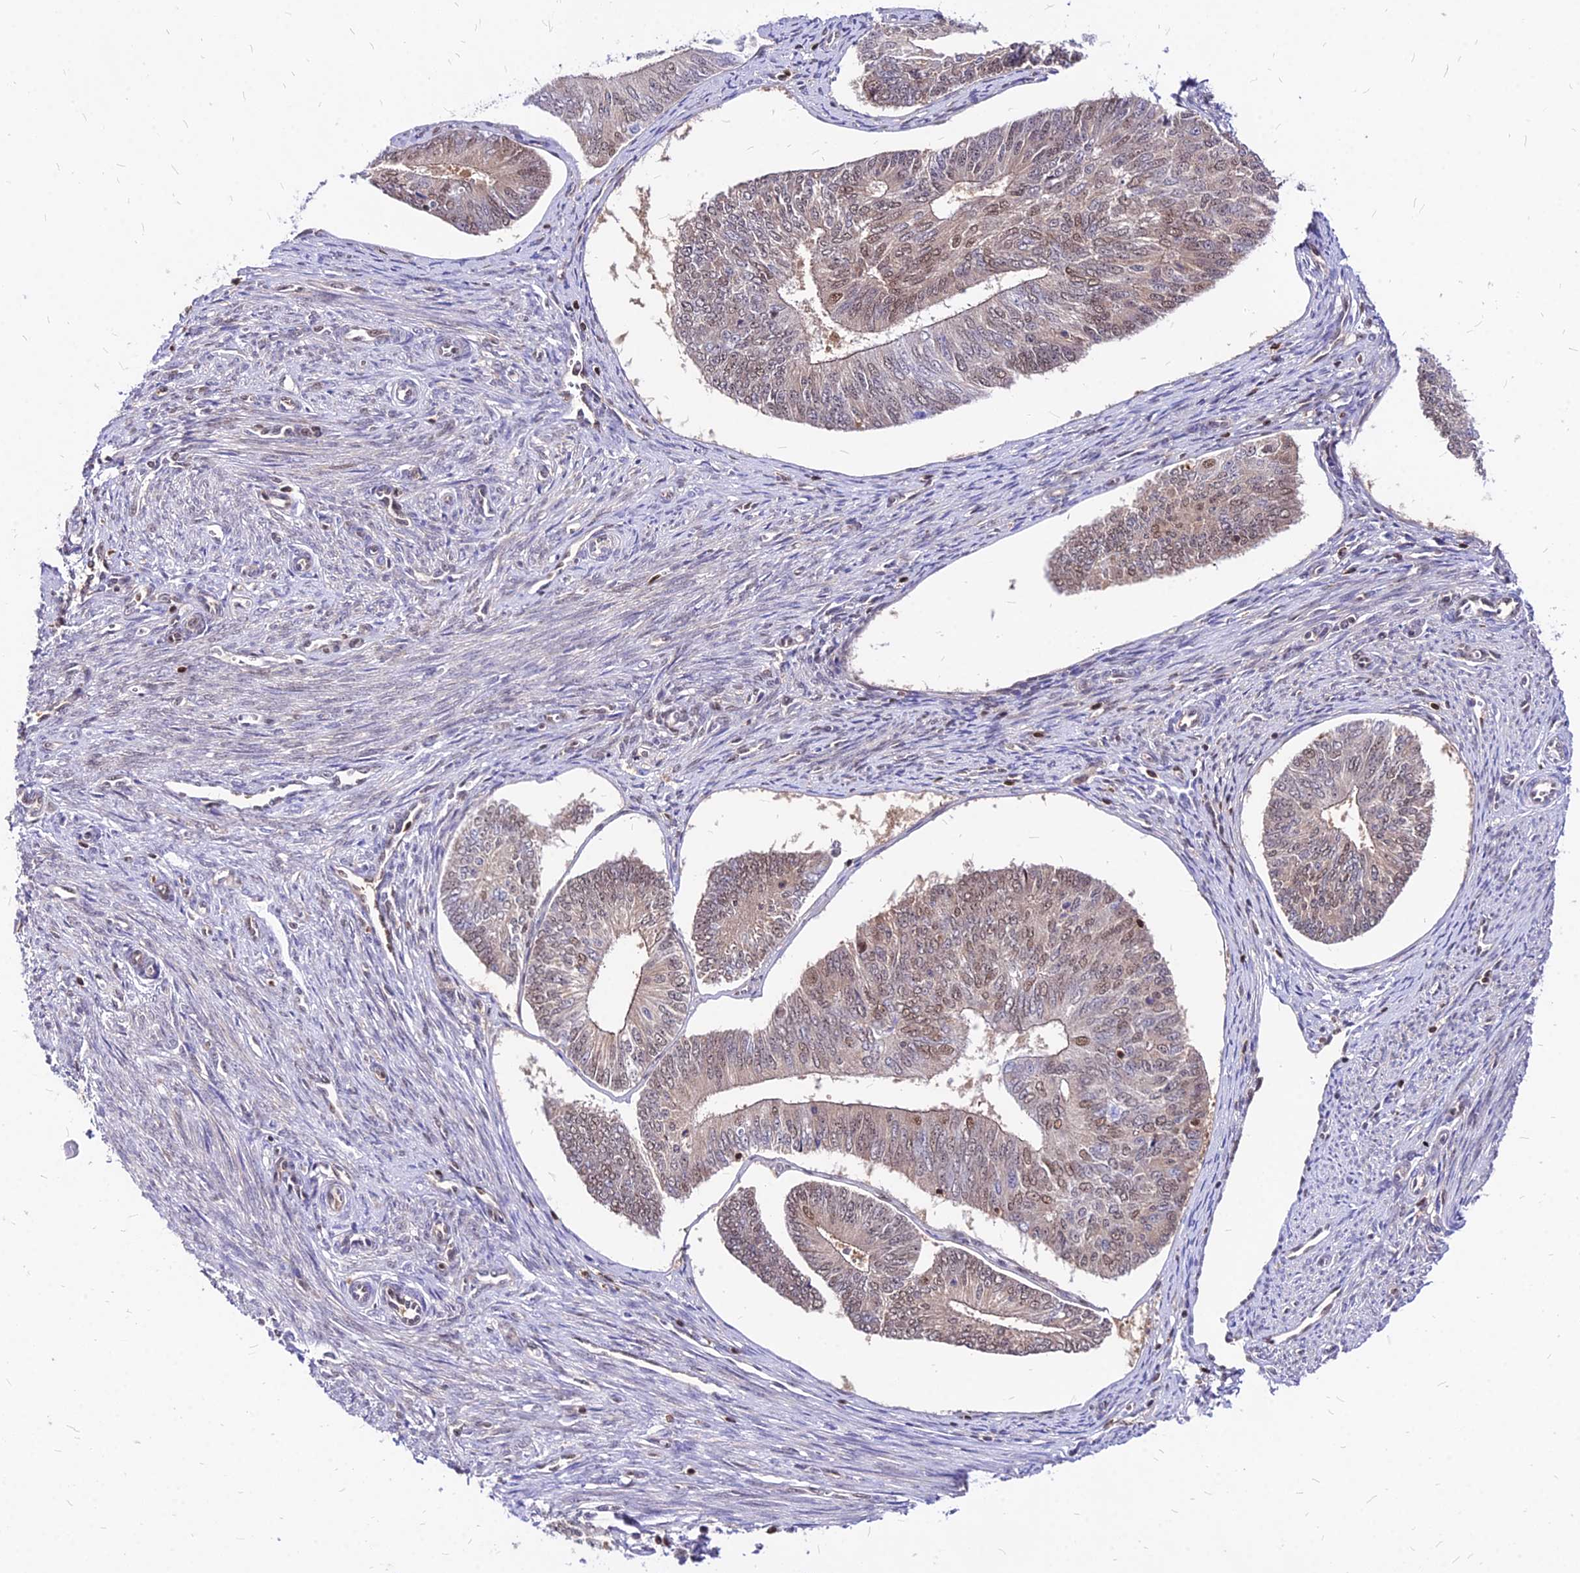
{"staining": {"intensity": "weak", "quantity": "25%-75%", "location": "nuclear"}, "tissue": "endometrial cancer", "cell_type": "Tumor cells", "image_type": "cancer", "snomed": [{"axis": "morphology", "description": "Adenocarcinoma, NOS"}, {"axis": "topography", "description": "Endometrium"}], "caption": "Human endometrial adenocarcinoma stained with a protein marker displays weak staining in tumor cells.", "gene": "PAXX", "patient": {"sex": "female", "age": 68}}